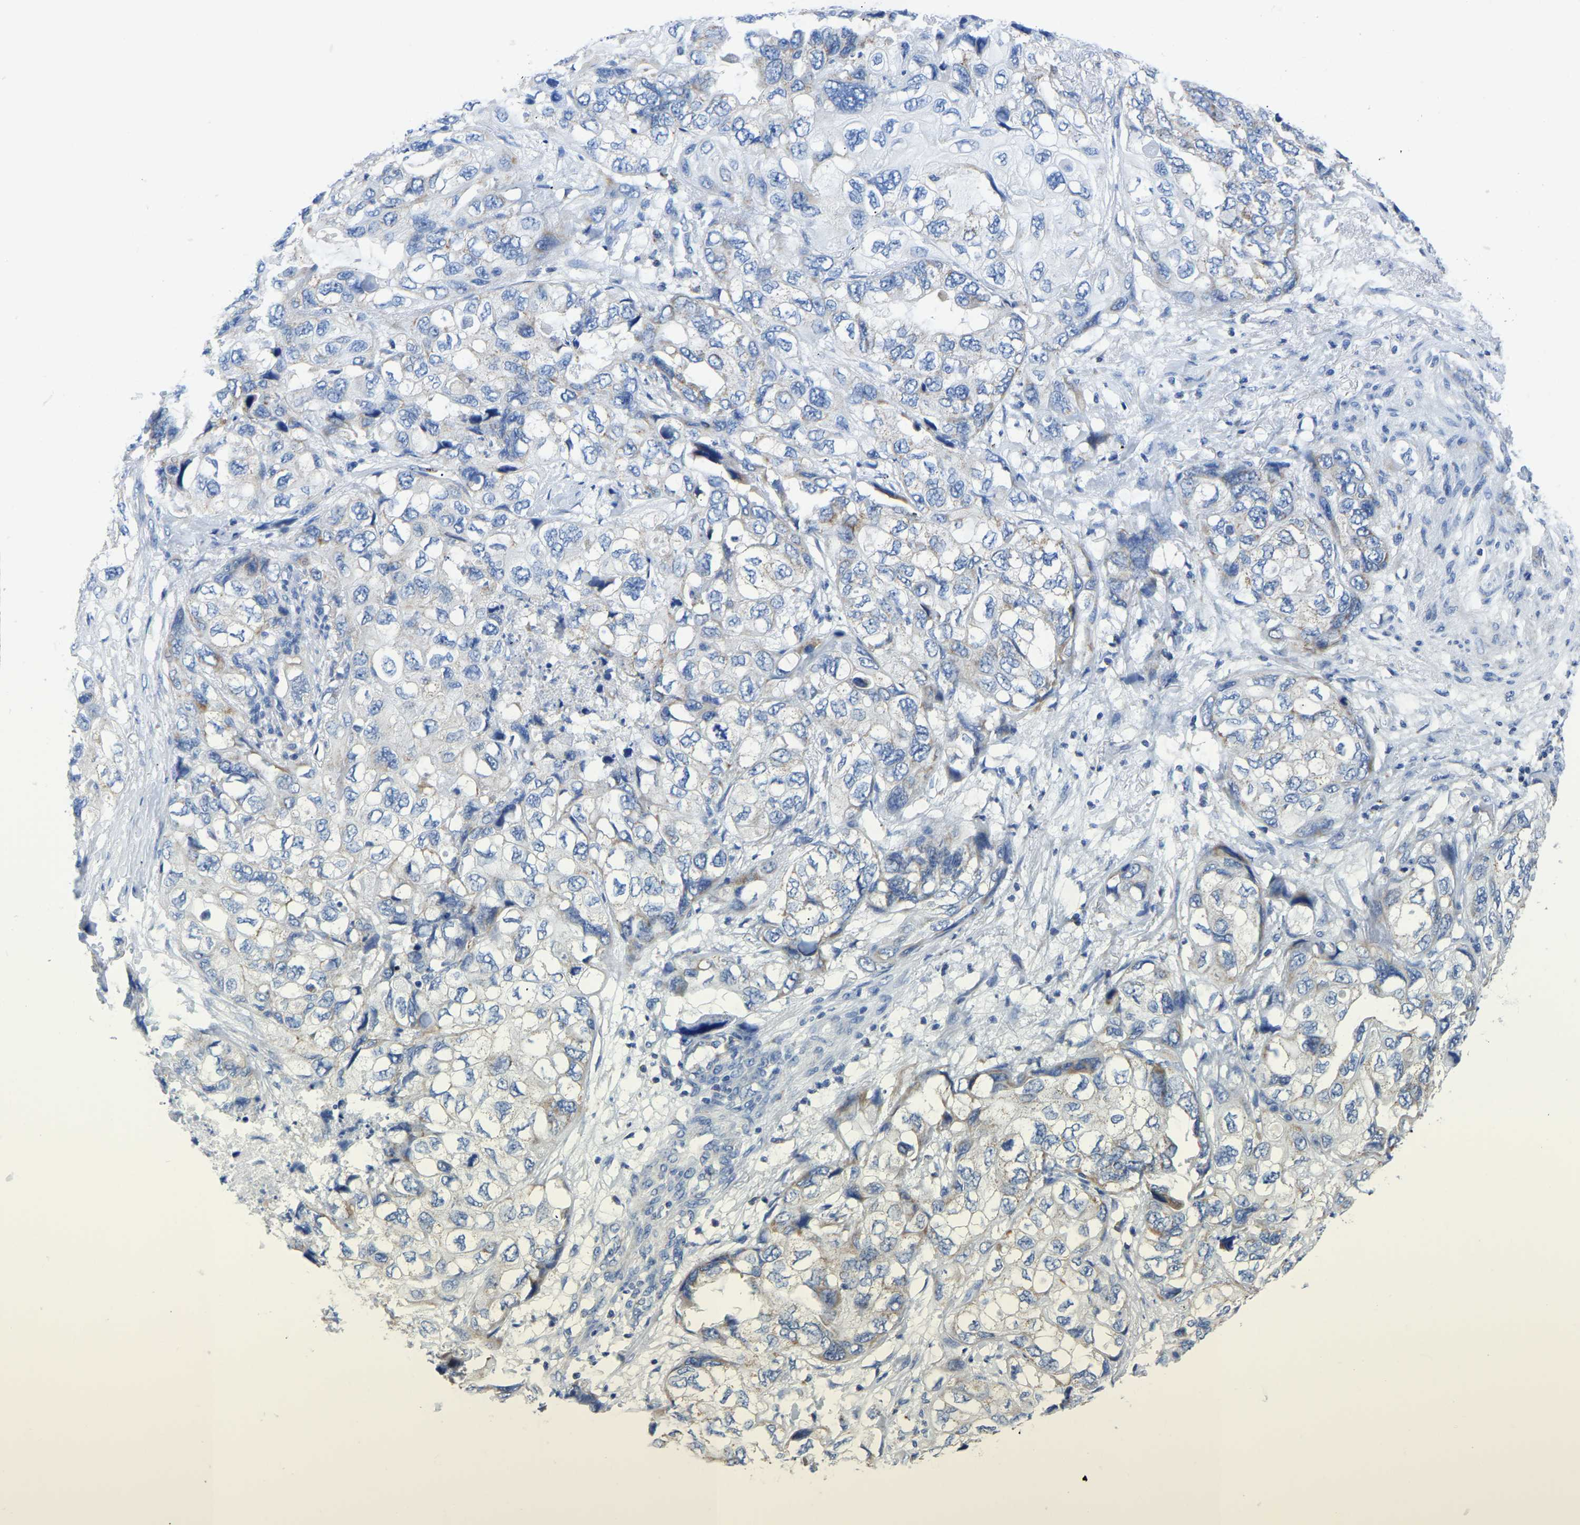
{"staining": {"intensity": "moderate", "quantity": "<25%", "location": "cytoplasmic/membranous"}, "tissue": "lung cancer", "cell_type": "Tumor cells", "image_type": "cancer", "snomed": [{"axis": "morphology", "description": "Squamous cell carcinoma, NOS"}, {"axis": "topography", "description": "Lung"}], "caption": "Protein expression by immunohistochemistry demonstrates moderate cytoplasmic/membranous staining in approximately <25% of tumor cells in lung cancer (squamous cell carcinoma). (IHC, brightfield microscopy, high magnification).", "gene": "ETFA", "patient": {"sex": "female", "age": 73}}